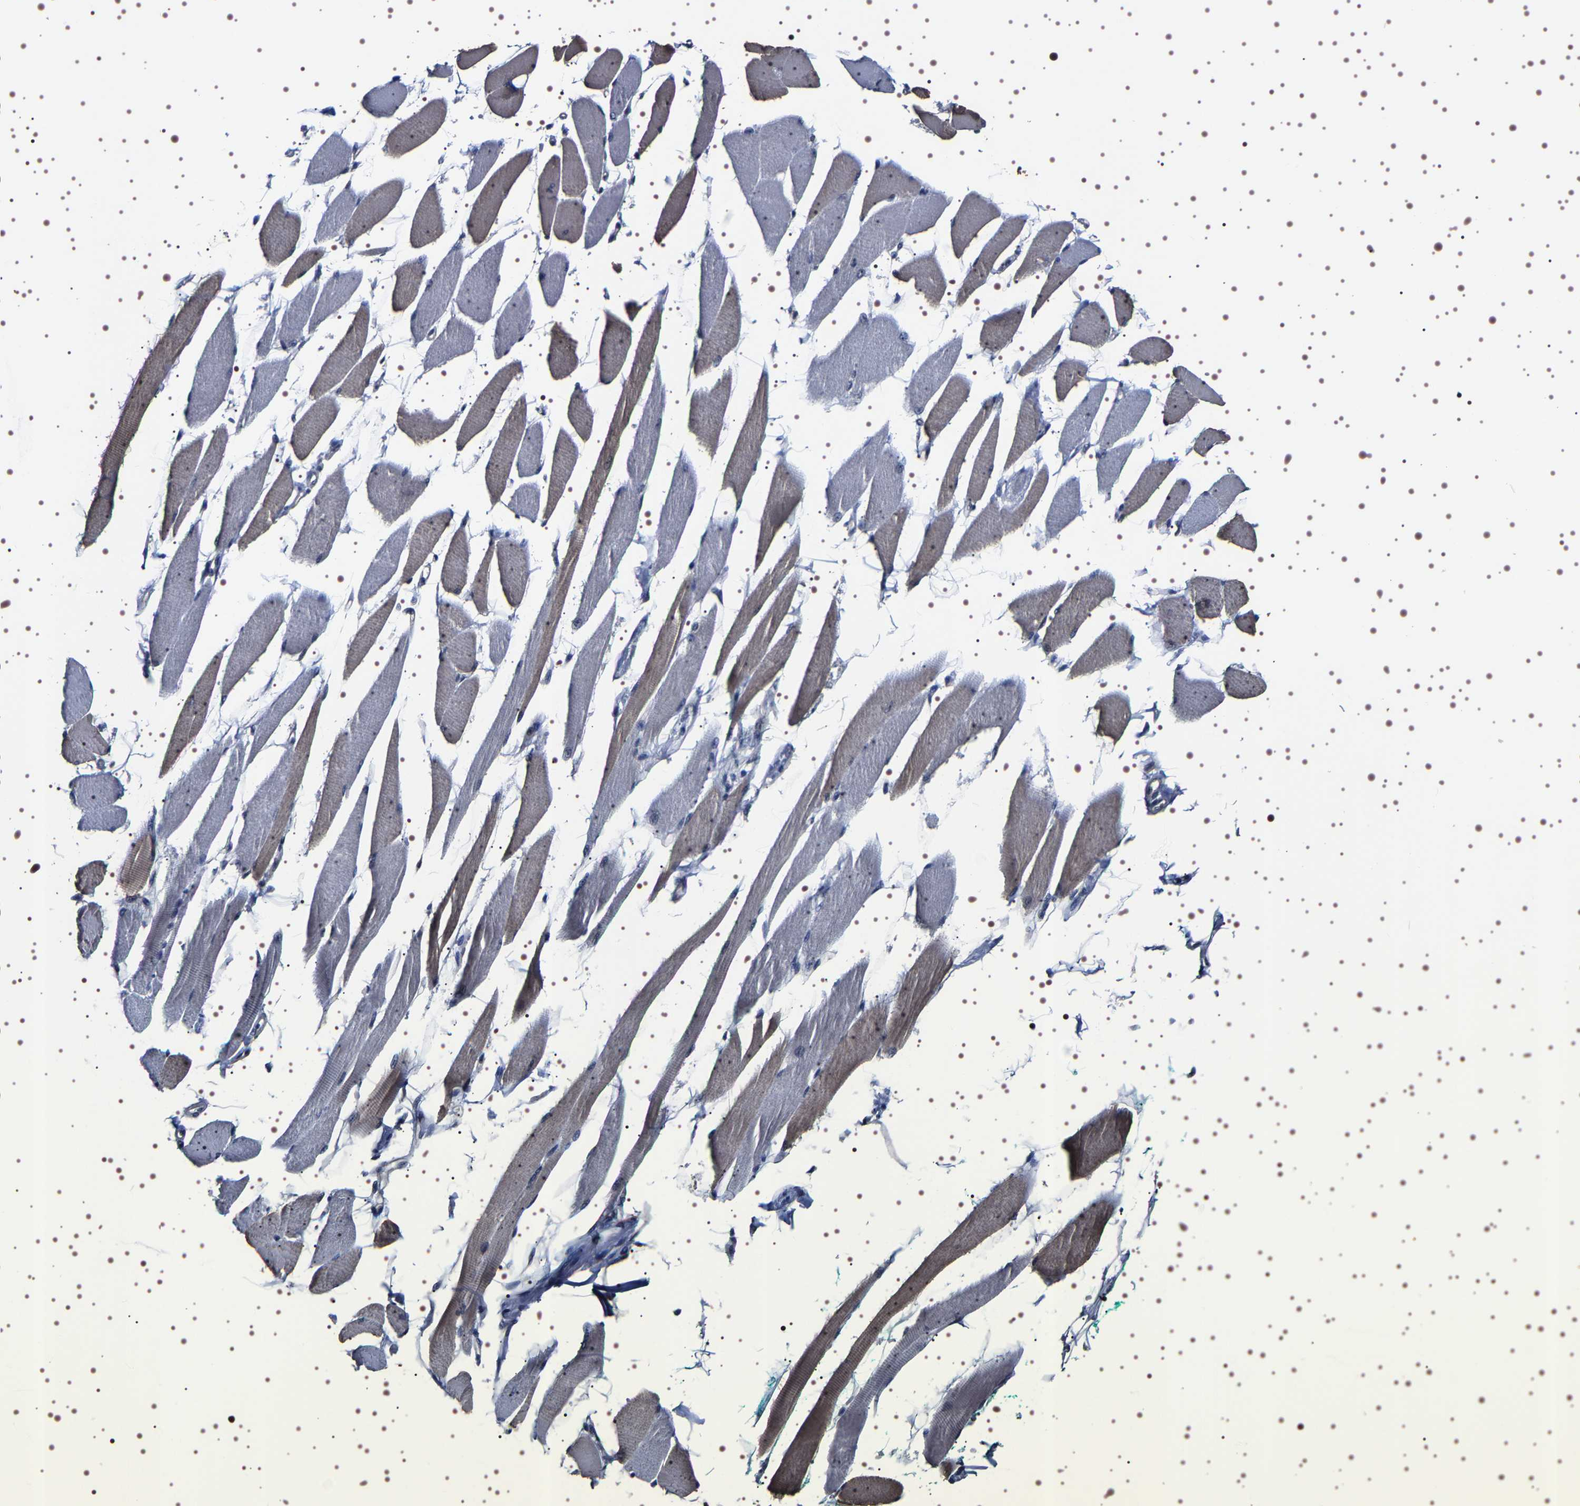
{"staining": {"intensity": "weak", "quantity": "25%-75%", "location": "cytoplasmic/membranous,nuclear"}, "tissue": "skeletal muscle", "cell_type": "Myocytes", "image_type": "normal", "snomed": [{"axis": "morphology", "description": "Normal tissue, NOS"}, {"axis": "topography", "description": "Skeletal muscle"}, {"axis": "topography", "description": "Oral tissue"}, {"axis": "topography", "description": "Peripheral nerve tissue"}], "caption": "A micrograph of skeletal muscle stained for a protein shows weak cytoplasmic/membranous,nuclear brown staining in myocytes. The protein of interest is stained brown, and the nuclei are stained in blue (DAB (3,3'-diaminobenzidine) IHC with brightfield microscopy, high magnification).", "gene": "GNL3", "patient": {"sex": "female", "age": 84}}